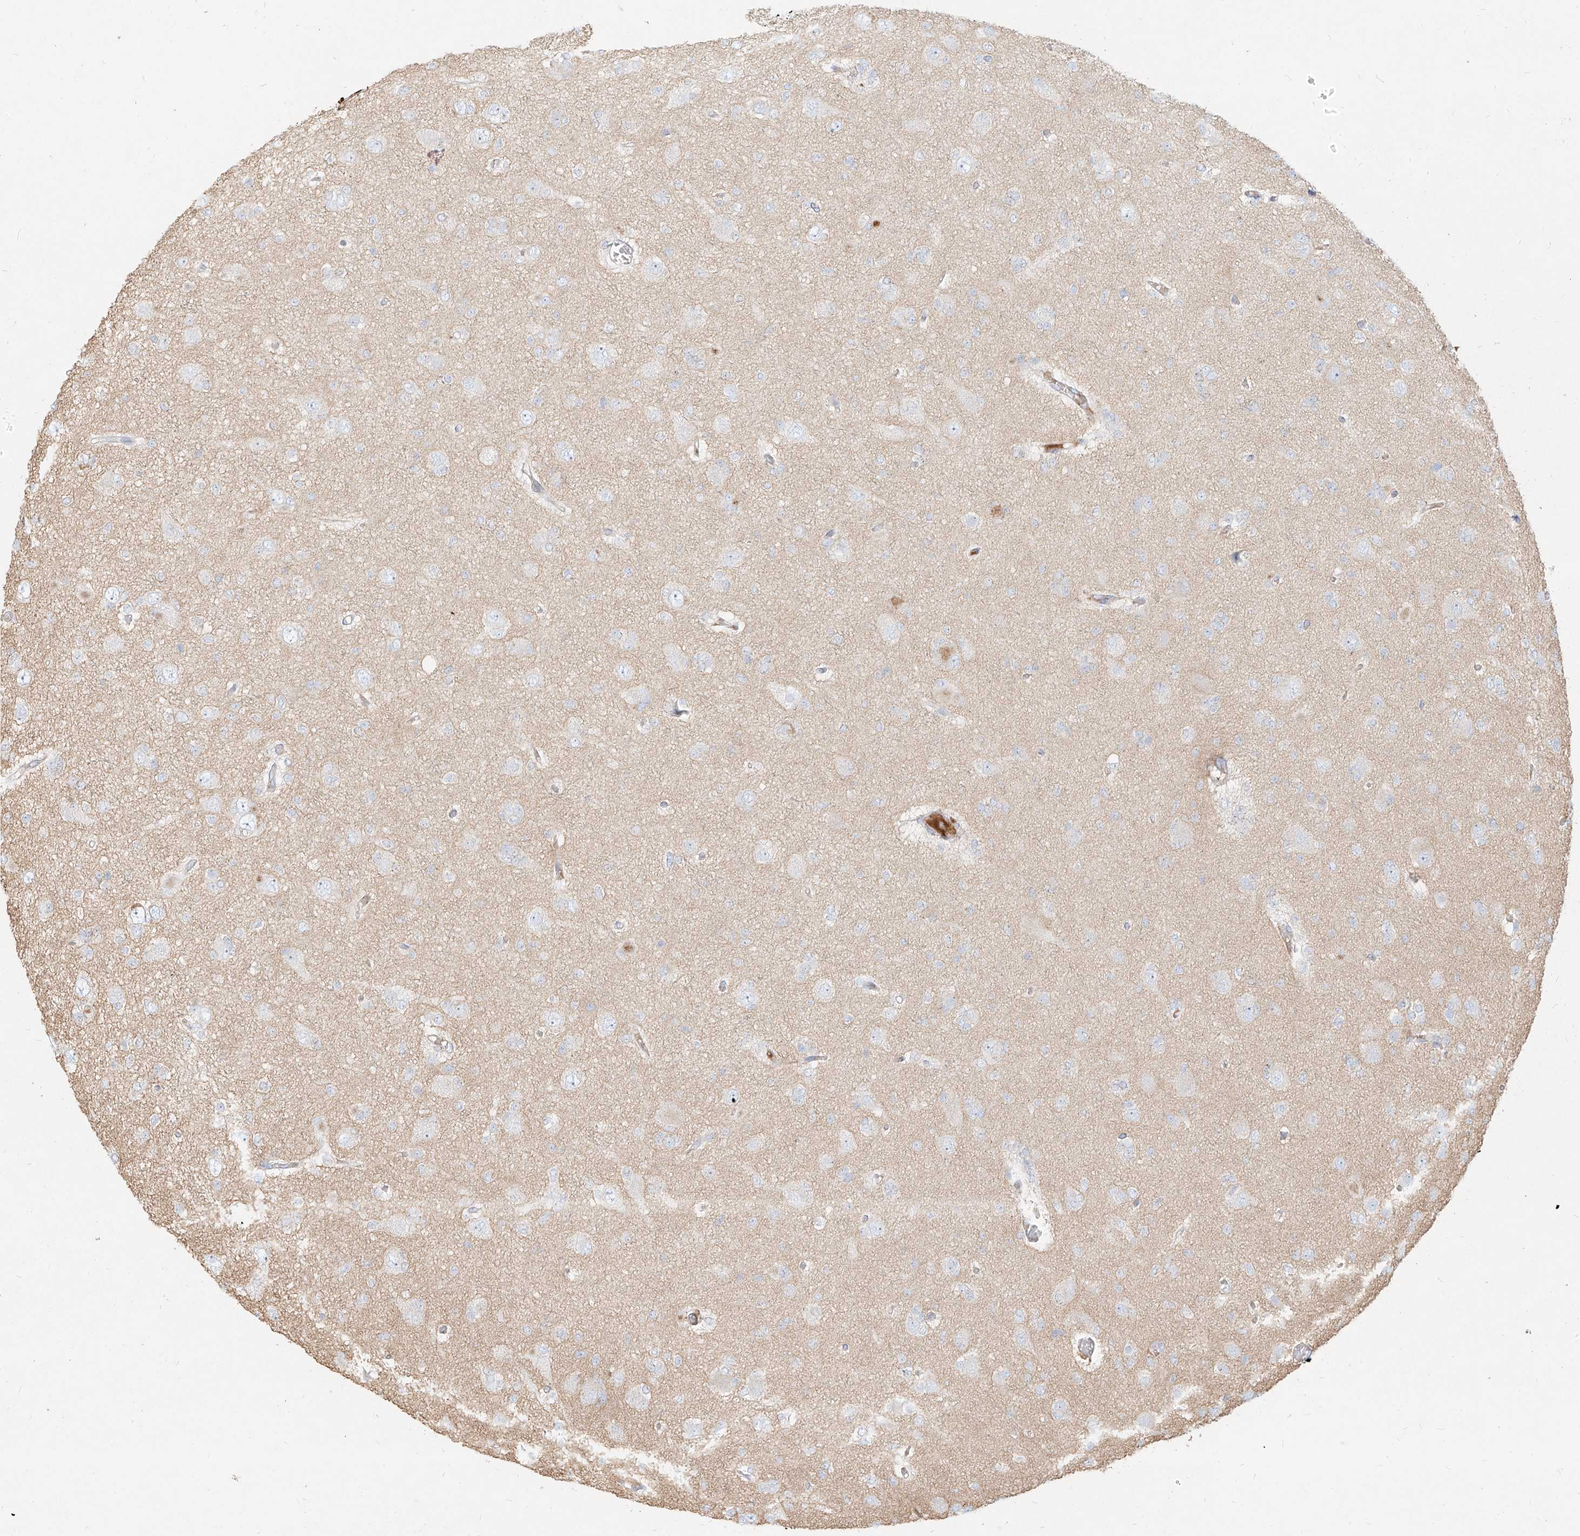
{"staining": {"intensity": "negative", "quantity": "none", "location": "none"}, "tissue": "glioma", "cell_type": "Tumor cells", "image_type": "cancer", "snomed": [{"axis": "morphology", "description": "Glioma, malignant, Low grade"}, {"axis": "topography", "description": "Brain"}], "caption": "Photomicrograph shows no significant protein positivity in tumor cells of malignant glioma (low-grade).", "gene": "MTX2", "patient": {"sex": "female", "age": 22}}